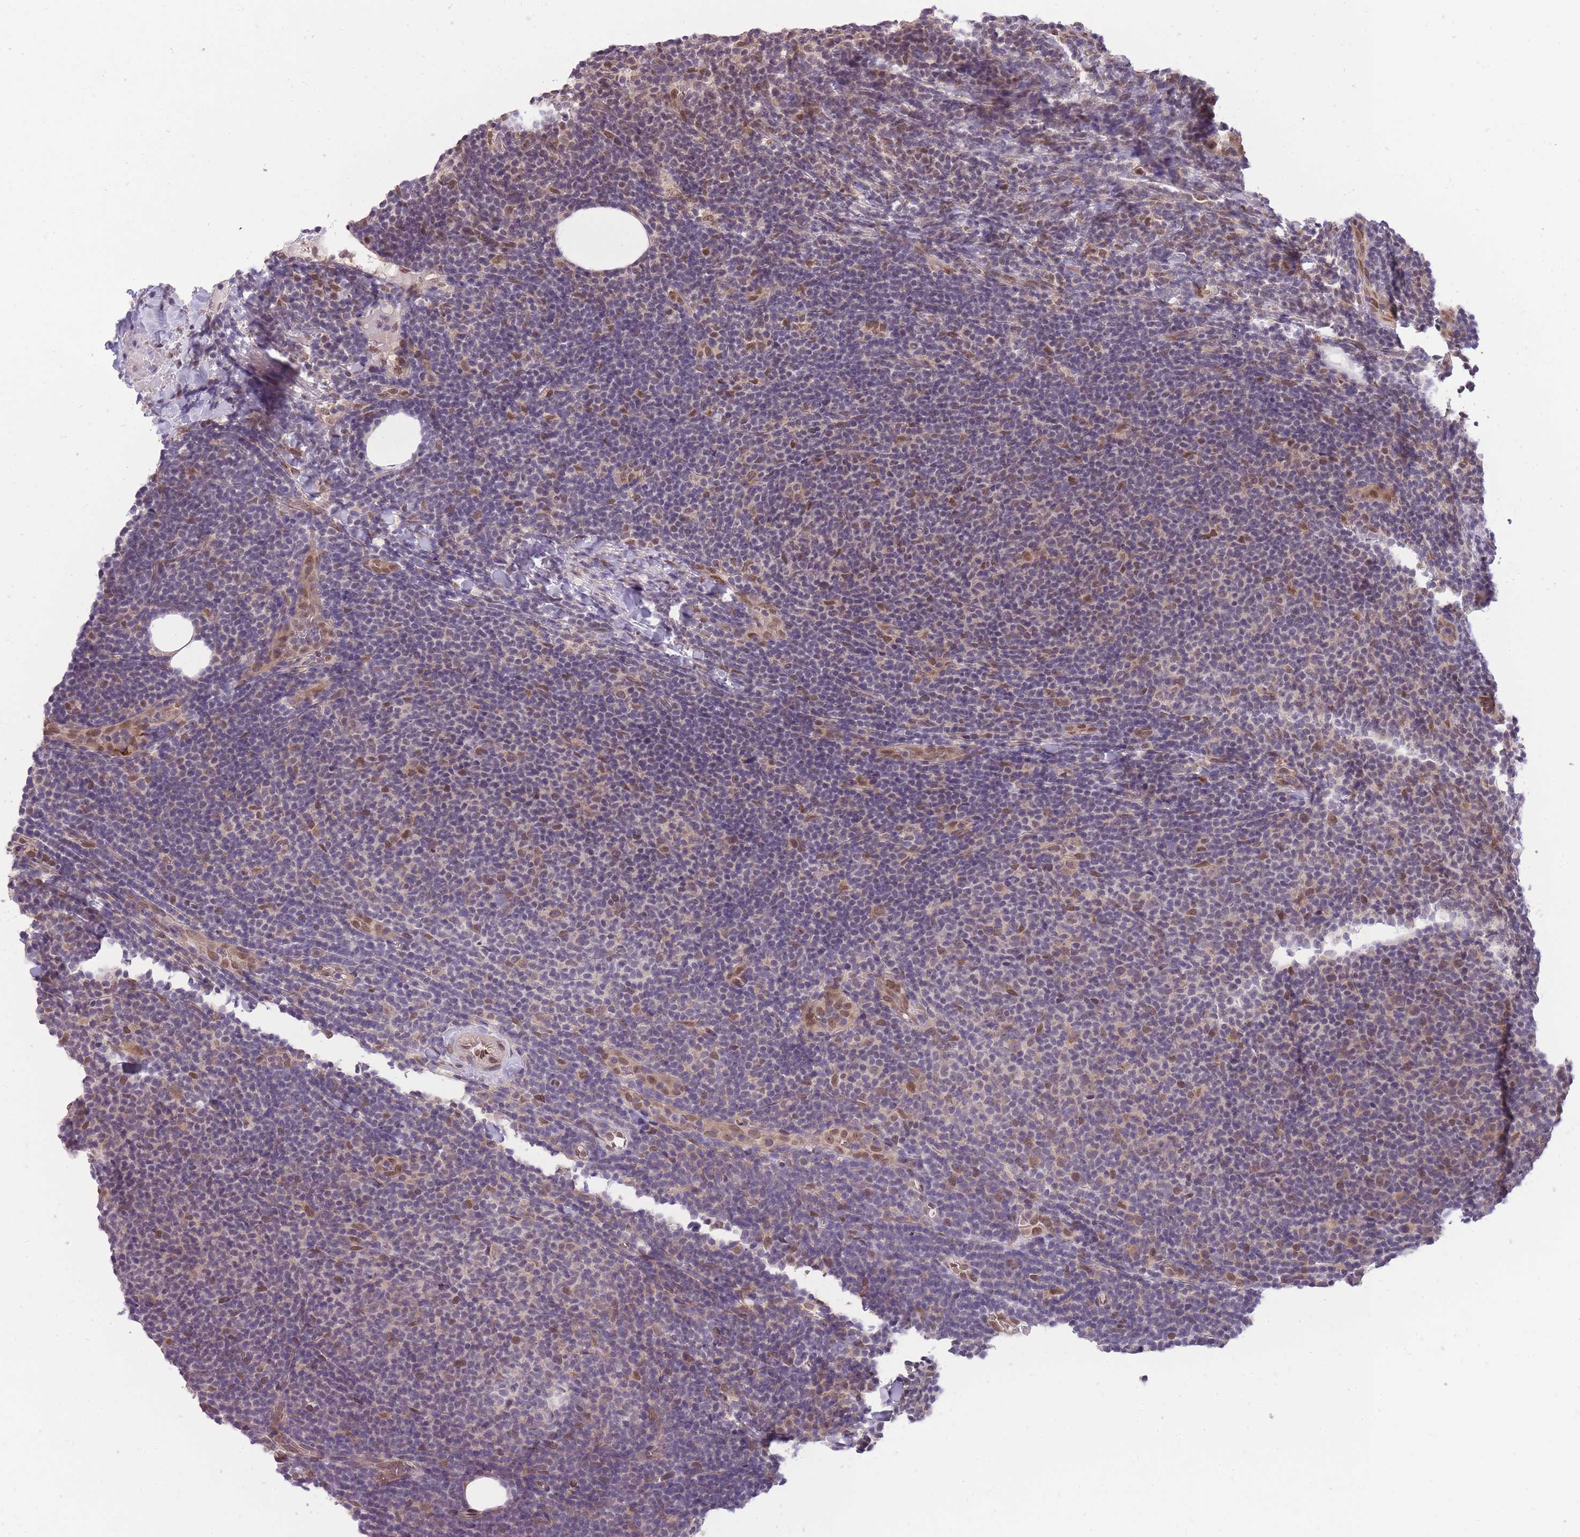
{"staining": {"intensity": "weak", "quantity": "<25%", "location": "nuclear"}, "tissue": "lymphoma", "cell_type": "Tumor cells", "image_type": "cancer", "snomed": [{"axis": "morphology", "description": "Malignant lymphoma, non-Hodgkin's type, Low grade"}, {"axis": "topography", "description": "Lymph node"}], "caption": "Protein analysis of lymphoma demonstrates no significant staining in tumor cells.", "gene": "CDIP1", "patient": {"sex": "male", "age": 66}}